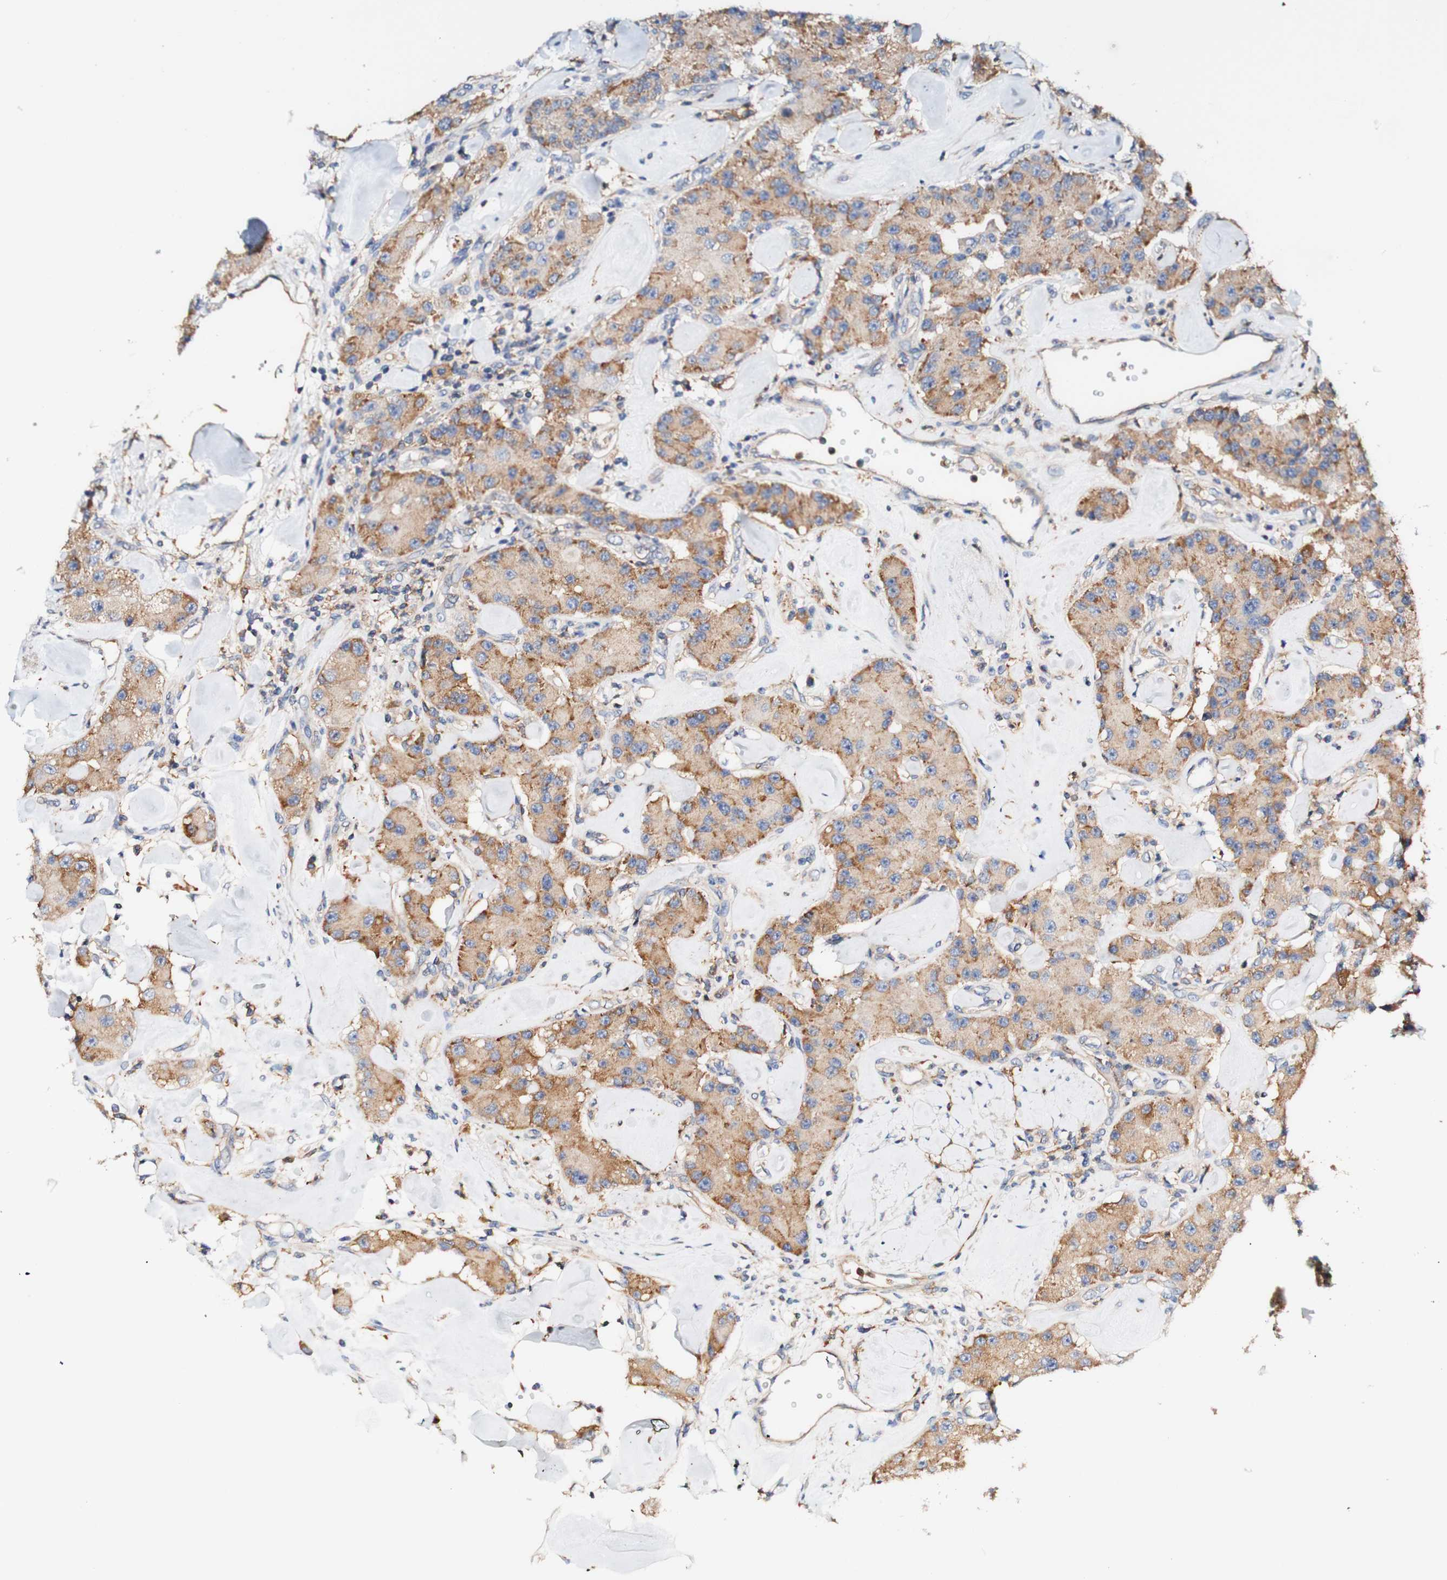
{"staining": {"intensity": "moderate", "quantity": ">75%", "location": "cytoplasmic/membranous"}, "tissue": "carcinoid", "cell_type": "Tumor cells", "image_type": "cancer", "snomed": [{"axis": "morphology", "description": "Carcinoid, malignant, NOS"}, {"axis": "topography", "description": "Pancreas"}], "caption": "Moderate cytoplasmic/membranous positivity is seen in about >75% of tumor cells in malignant carcinoid.", "gene": "PCDH7", "patient": {"sex": "male", "age": 41}}